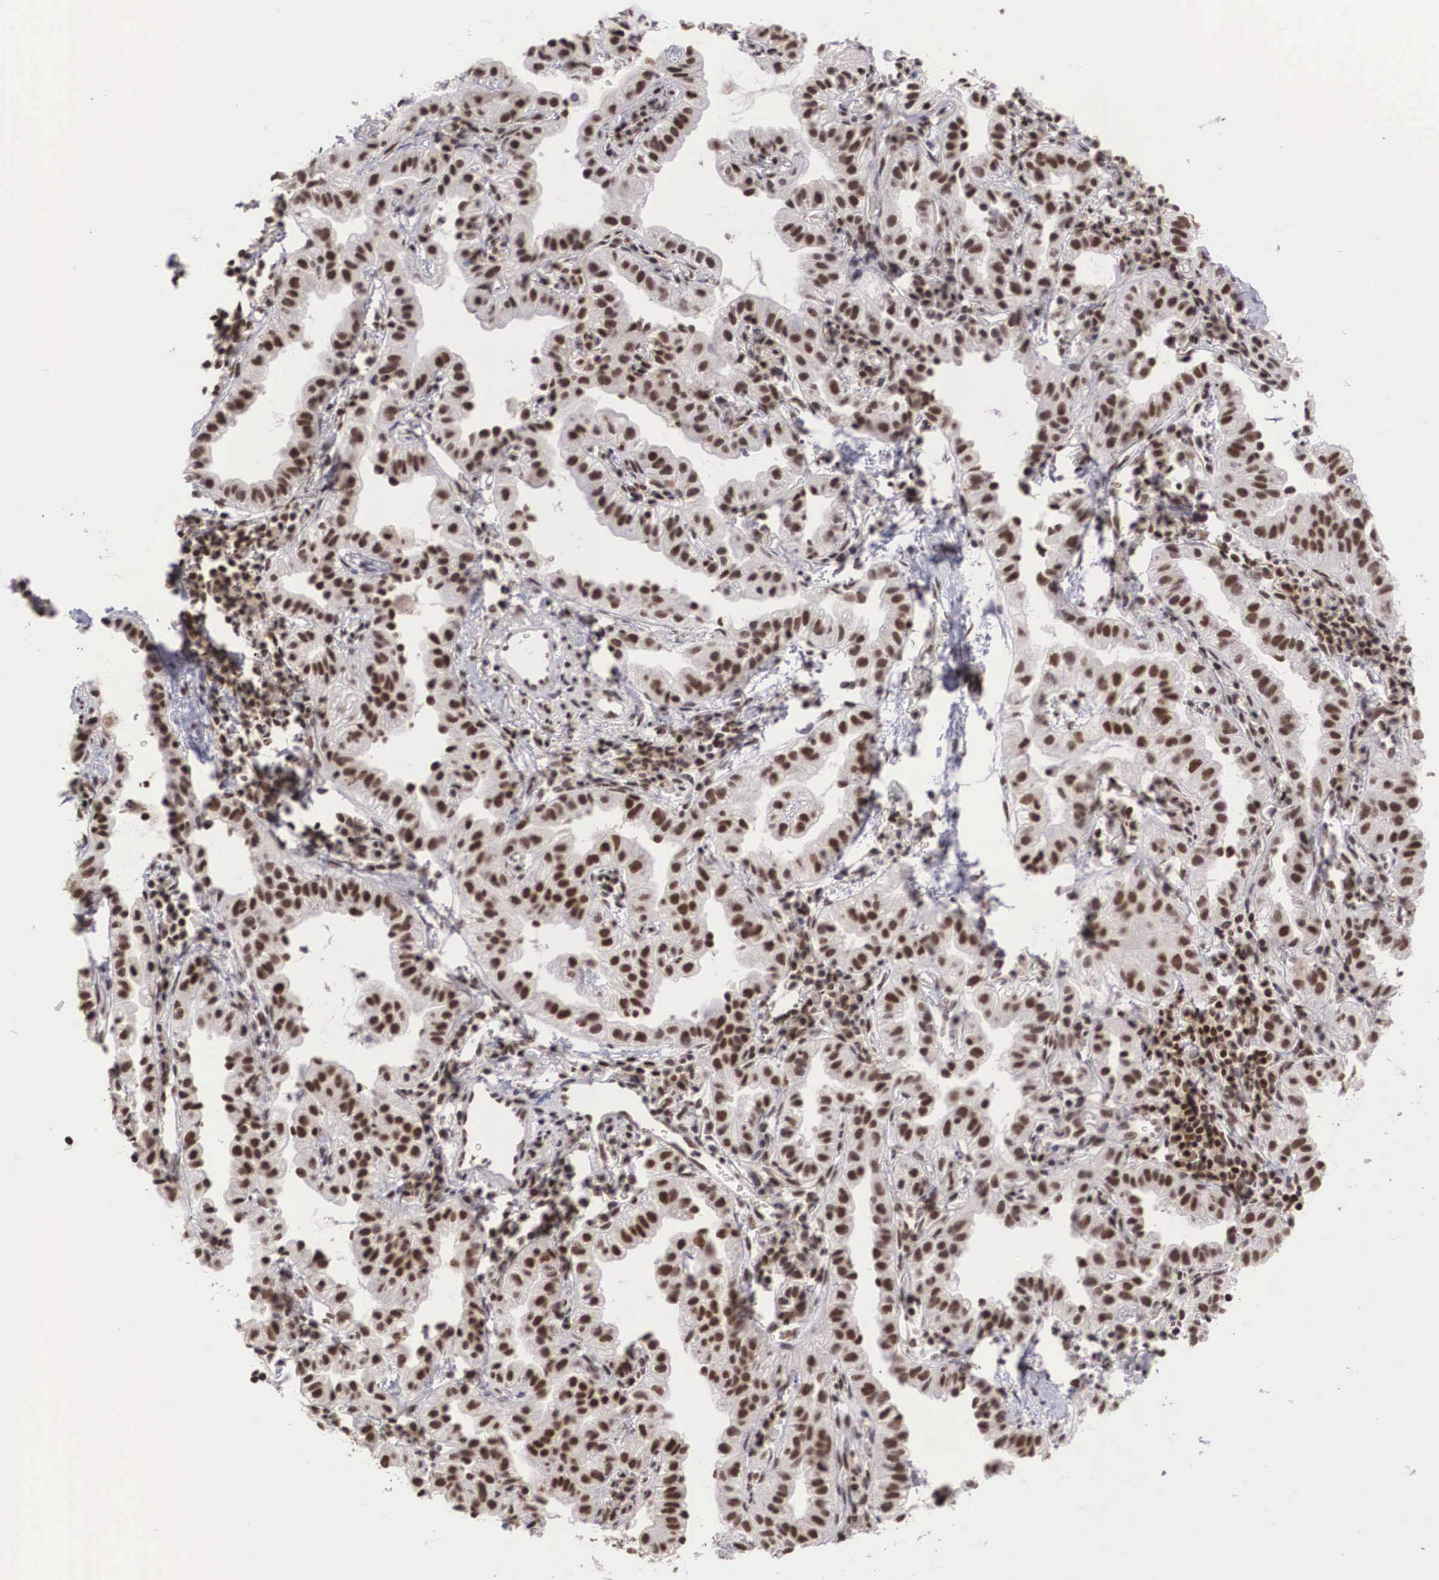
{"staining": {"intensity": "moderate", "quantity": ">75%", "location": "nuclear"}, "tissue": "lung cancer", "cell_type": "Tumor cells", "image_type": "cancer", "snomed": [{"axis": "morphology", "description": "Adenocarcinoma, NOS"}, {"axis": "topography", "description": "Lung"}], "caption": "IHC of human lung cancer exhibits medium levels of moderate nuclear expression in approximately >75% of tumor cells.", "gene": "HTATSF1", "patient": {"sex": "female", "age": 50}}